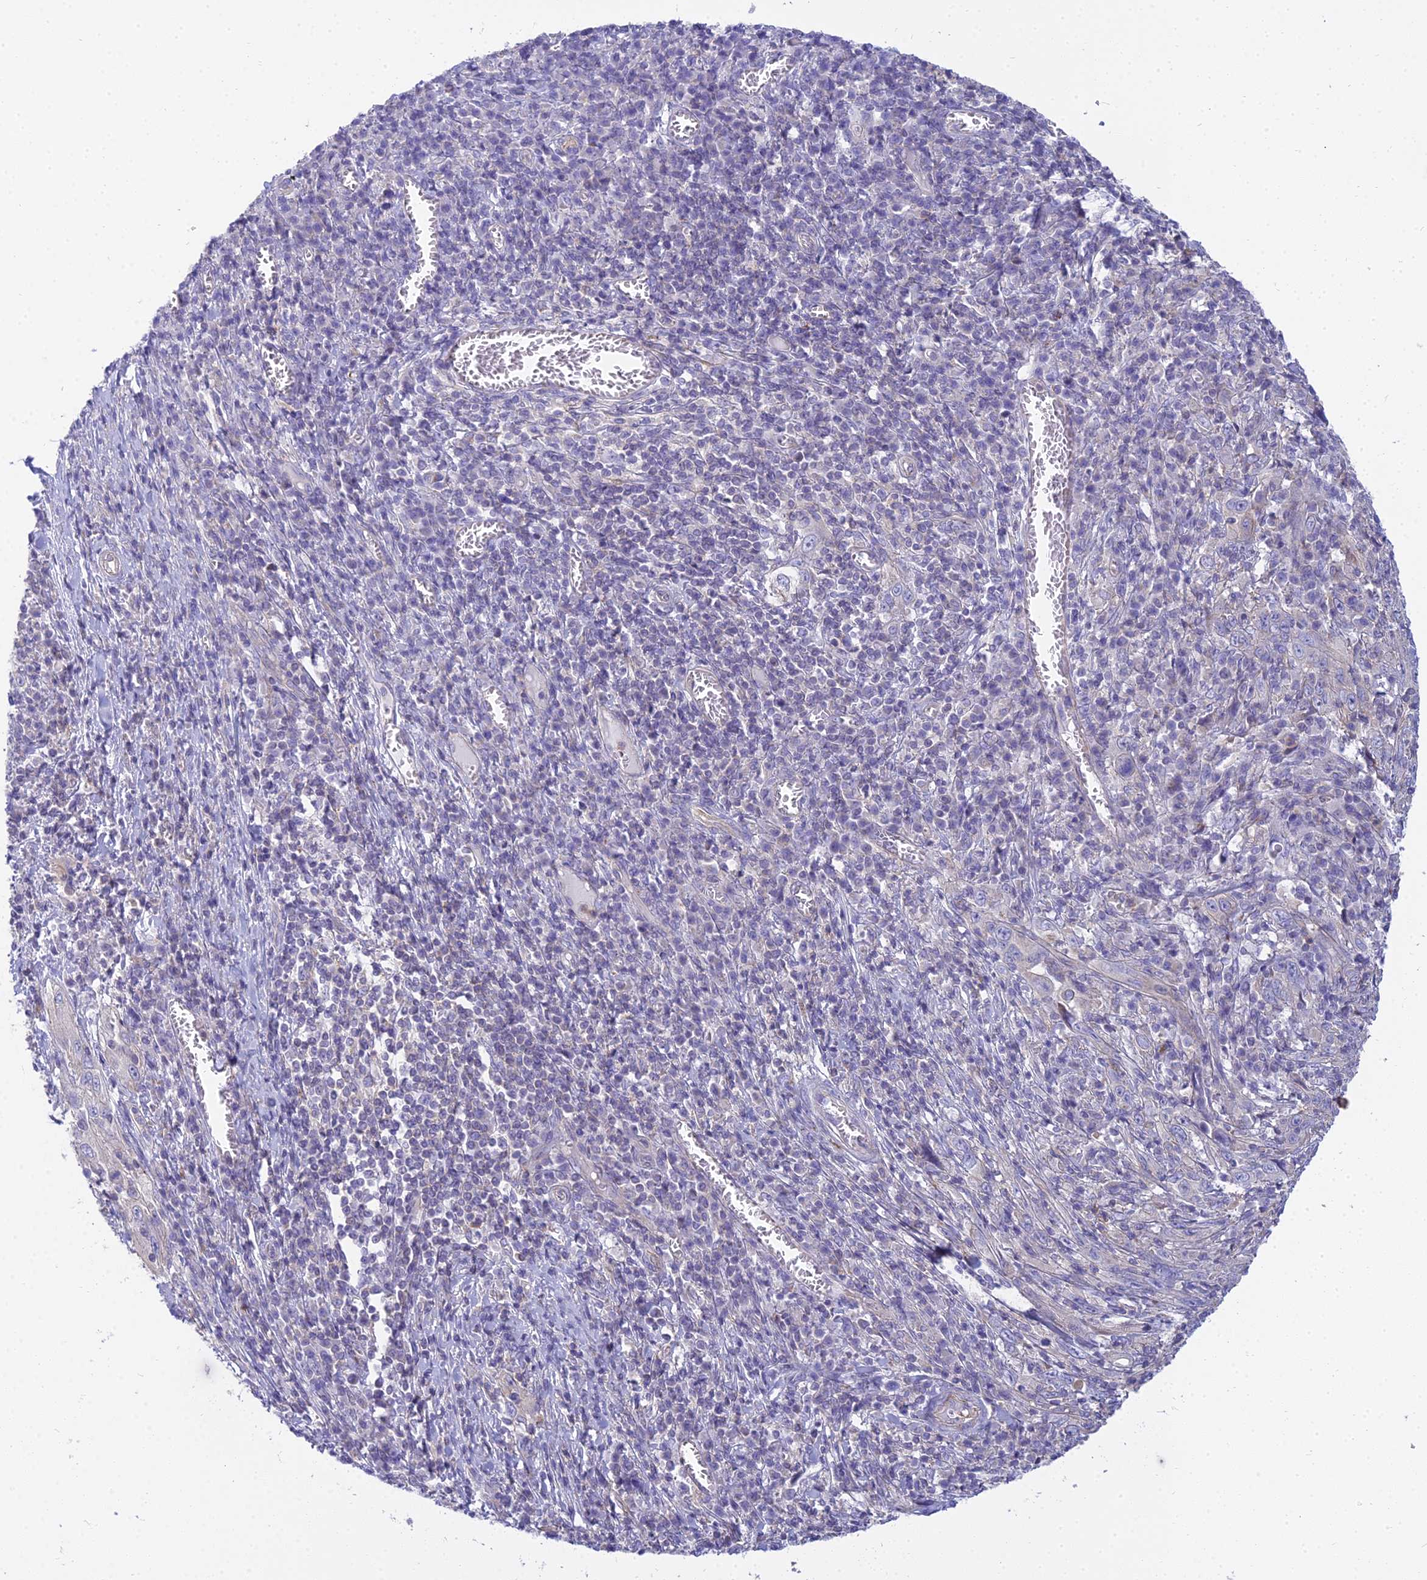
{"staining": {"intensity": "negative", "quantity": "none", "location": "none"}, "tissue": "cervical cancer", "cell_type": "Tumor cells", "image_type": "cancer", "snomed": [{"axis": "morphology", "description": "Squamous cell carcinoma, NOS"}, {"axis": "topography", "description": "Cervix"}], "caption": "The histopathology image shows no staining of tumor cells in cervical cancer (squamous cell carcinoma).", "gene": "SMIM24", "patient": {"sex": "female", "age": 46}}